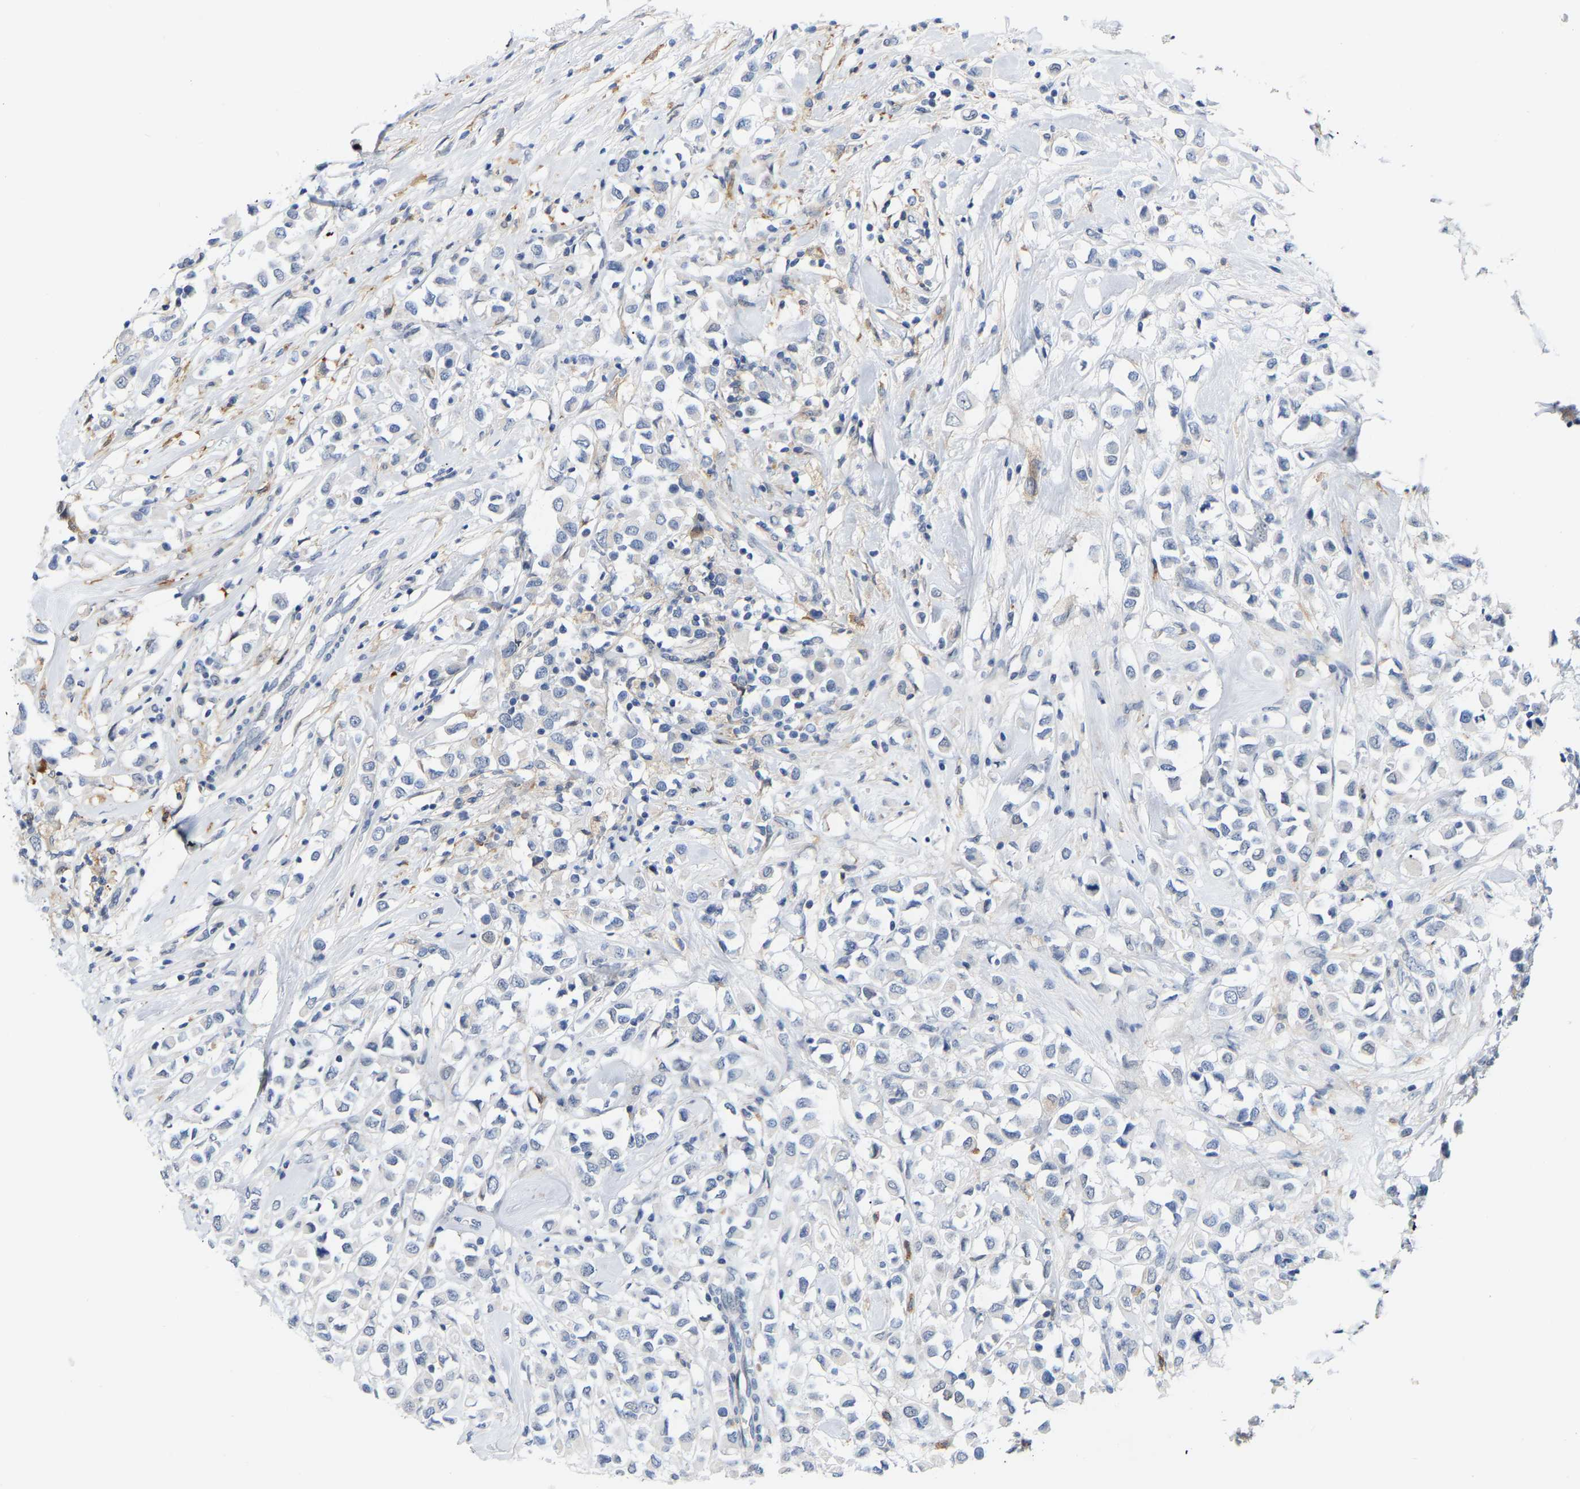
{"staining": {"intensity": "negative", "quantity": "none", "location": "none"}, "tissue": "breast cancer", "cell_type": "Tumor cells", "image_type": "cancer", "snomed": [{"axis": "morphology", "description": "Duct carcinoma"}, {"axis": "topography", "description": "Breast"}], "caption": "An immunohistochemistry image of infiltrating ductal carcinoma (breast) is shown. There is no staining in tumor cells of infiltrating ductal carcinoma (breast).", "gene": "ABTB2", "patient": {"sex": "female", "age": 61}}